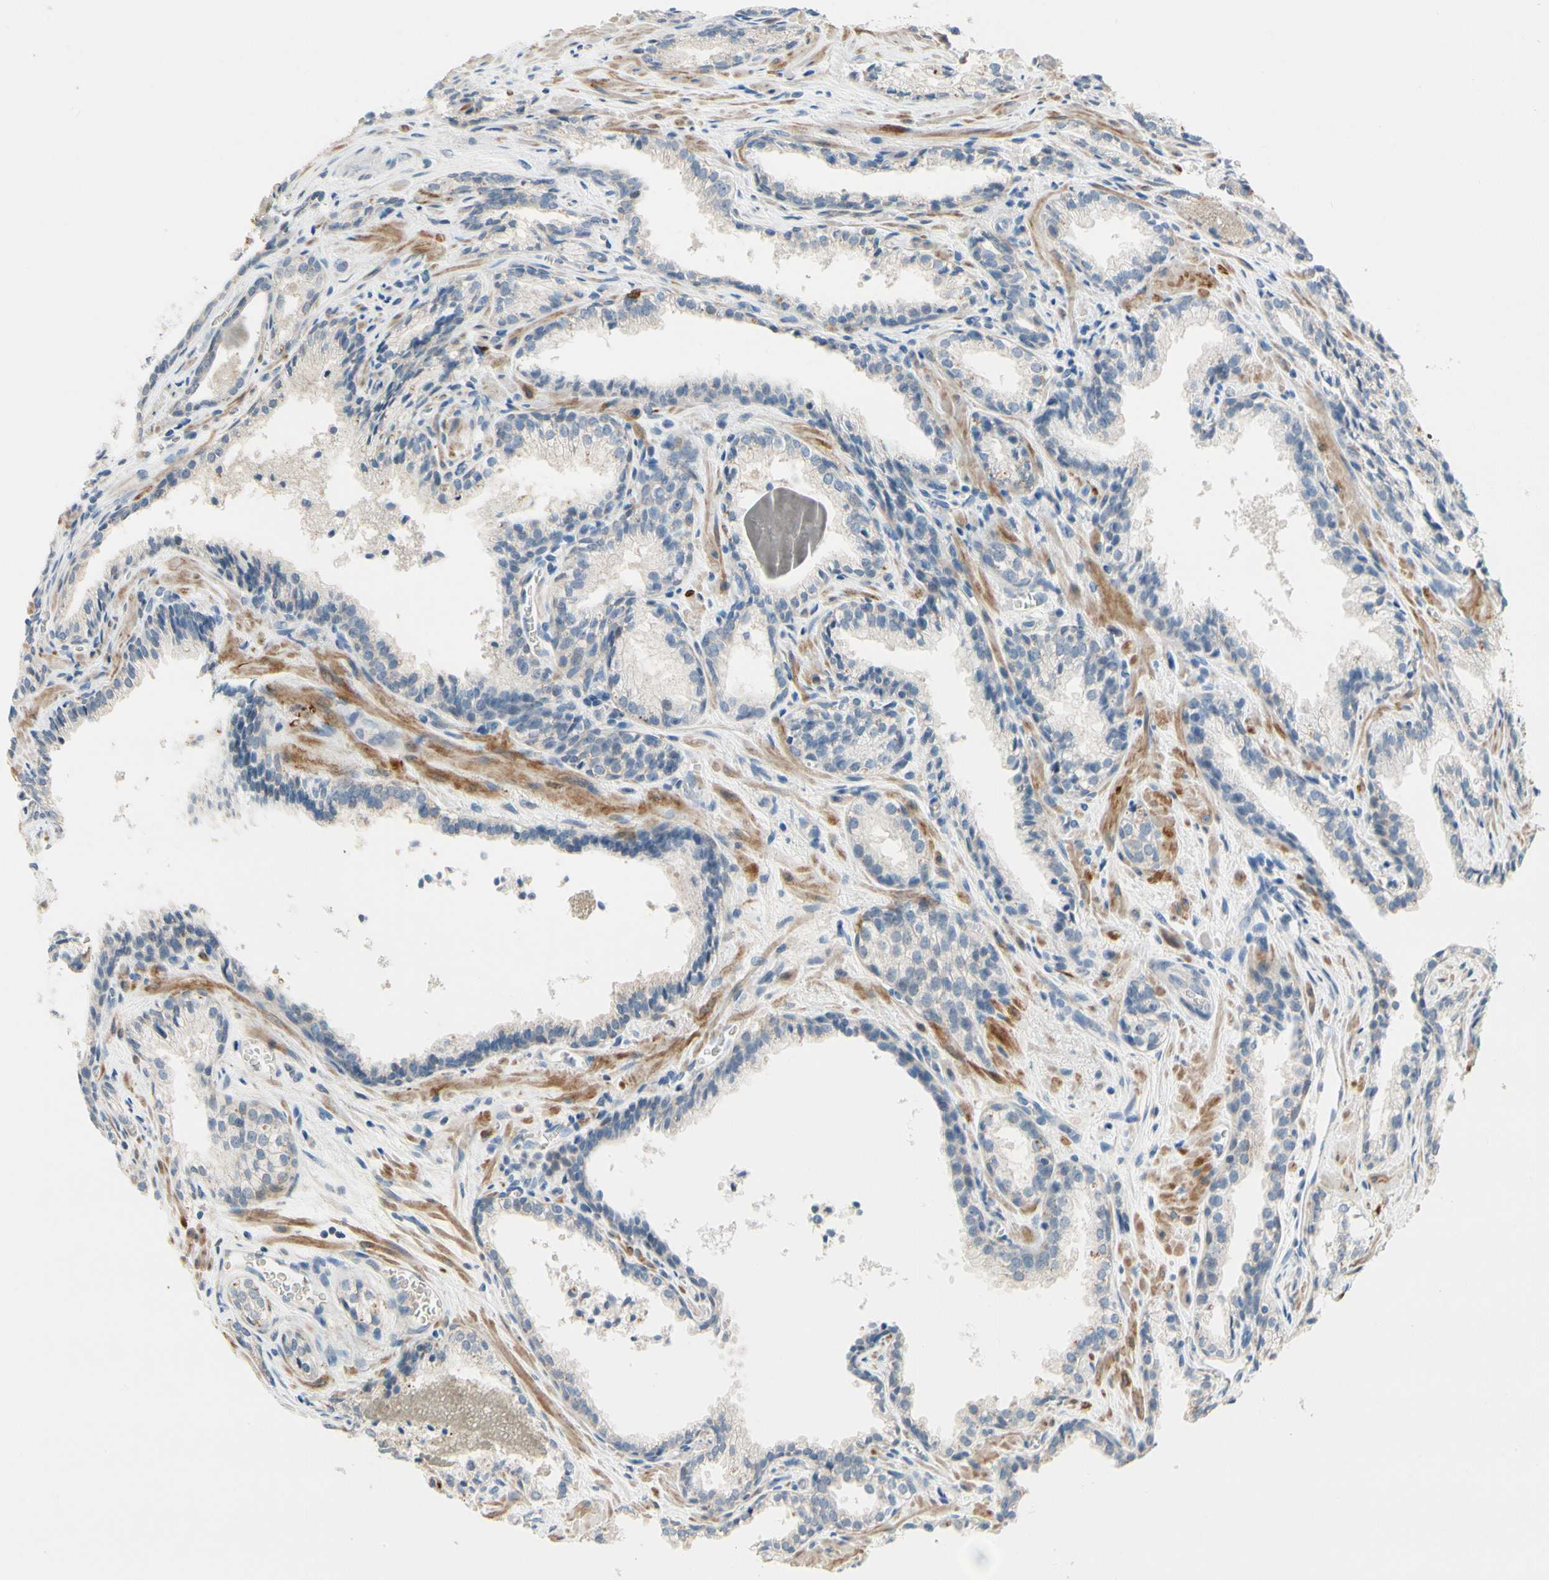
{"staining": {"intensity": "negative", "quantity": "none", "location": "none"}, "tissue": "prostate cancer", "cell_type": "Tumor cells", "image_type": "cancer", "snomed": [{"axis": "morphology", "description": "Adenocarcinoma, Low grade"}, {"axis": "topography", "description": "Prostate"}], "caption": "Immunohistochemical staining of human adenocarcinoma (low-grade) (prostate) demonstrates no significant staining in tumor cells.", "gene": "SLC27A6", "patient": {"sex": "male", "age": 60}}